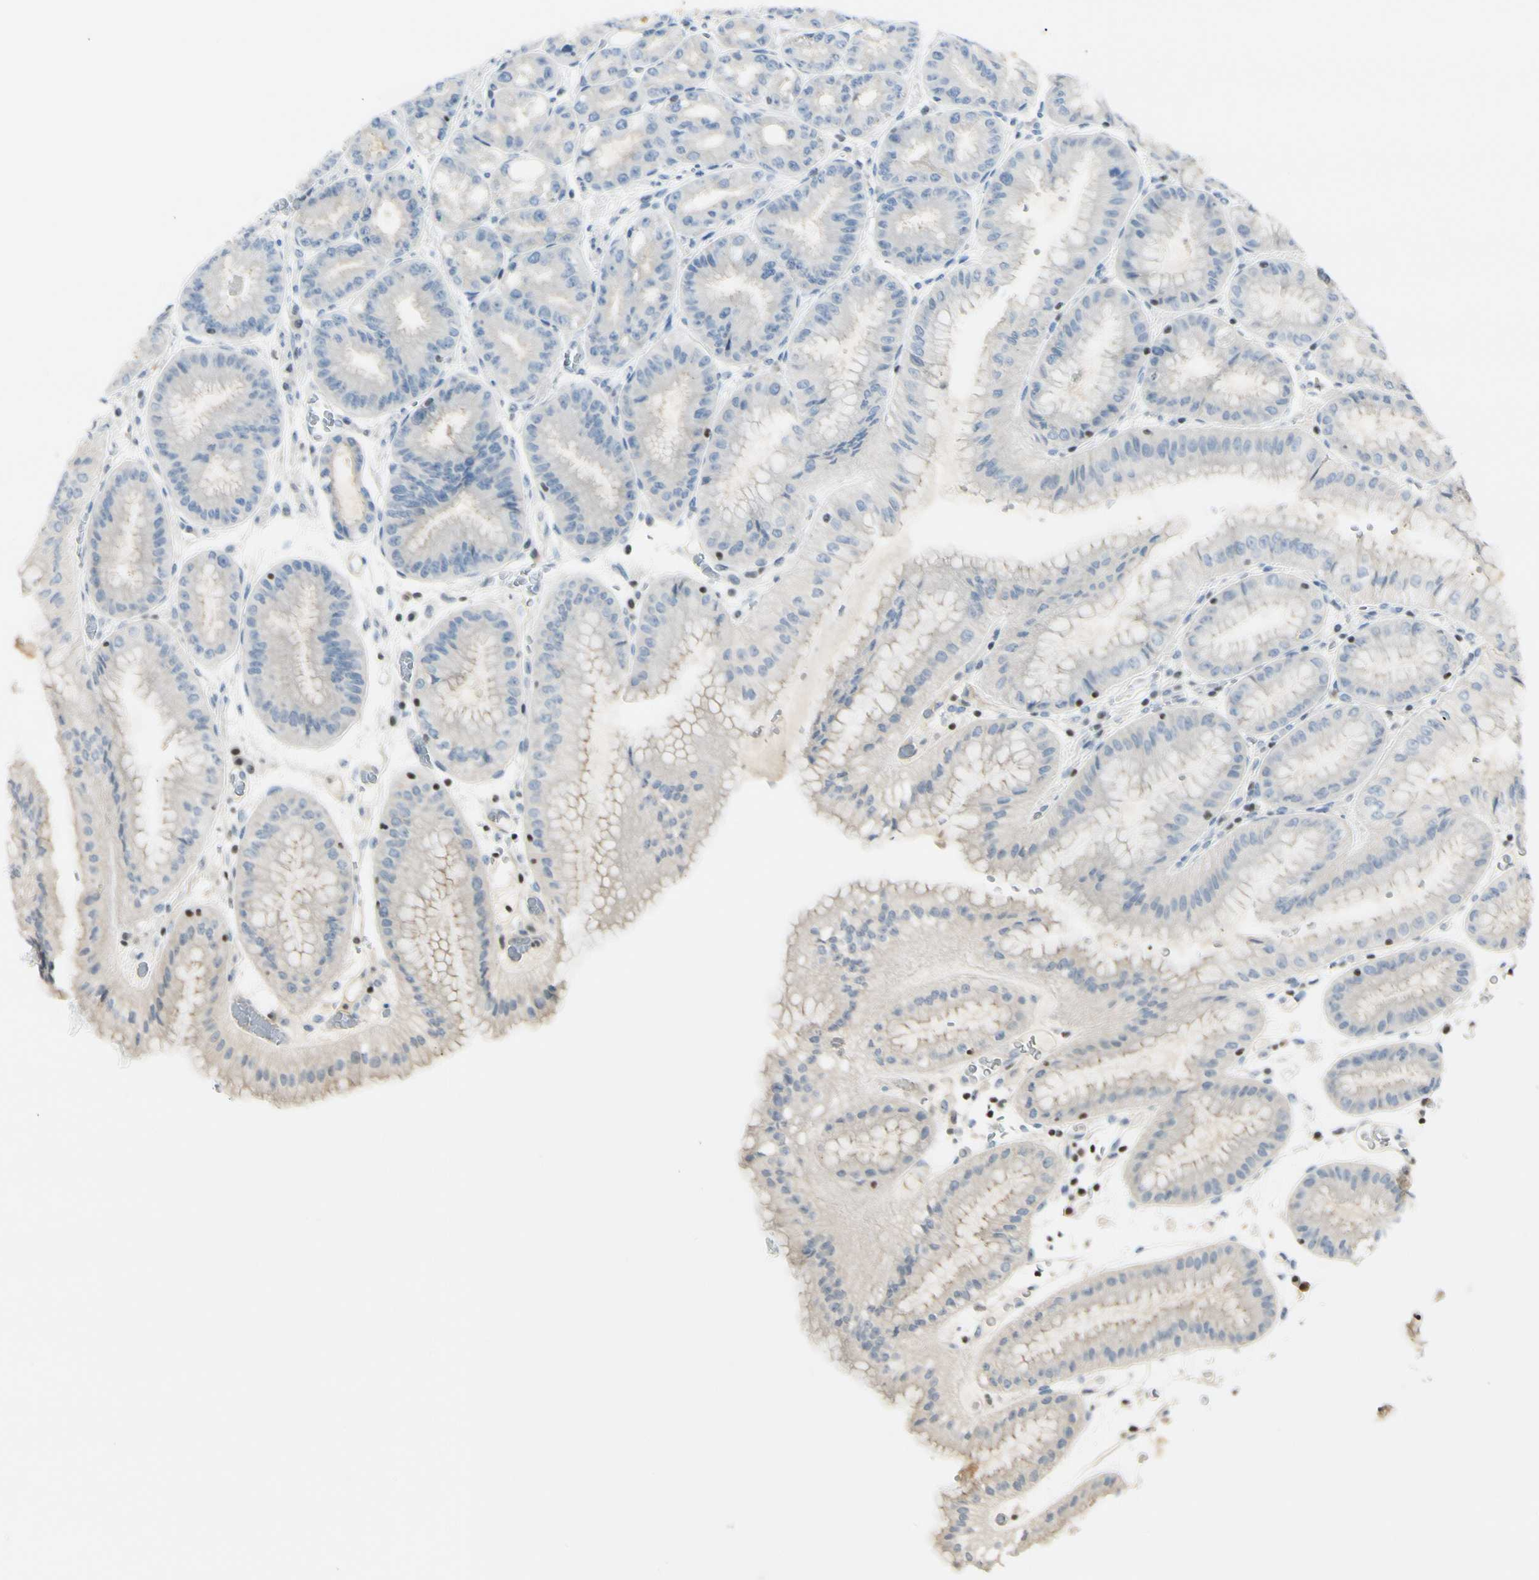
{"staining": {"intensity": "weak", "quantity": ">75%", "location": "cytoplasmic/membranous"}, "tissue": "stomach", "cell_type": "Glandular cells", "image_type": "normal", "snomed": [{"axis": "morphology", "description": "Normal tissue, NOS"}, {"axis": "topography", "description": "Stomach, lower"}], "caption": "Benign stomach exhibits weak cytoplasmic/membranous positivity in approximately >75% of glandular cells.", "gene": "NFYA", "patient": {"sex": "male", "age": 71}}